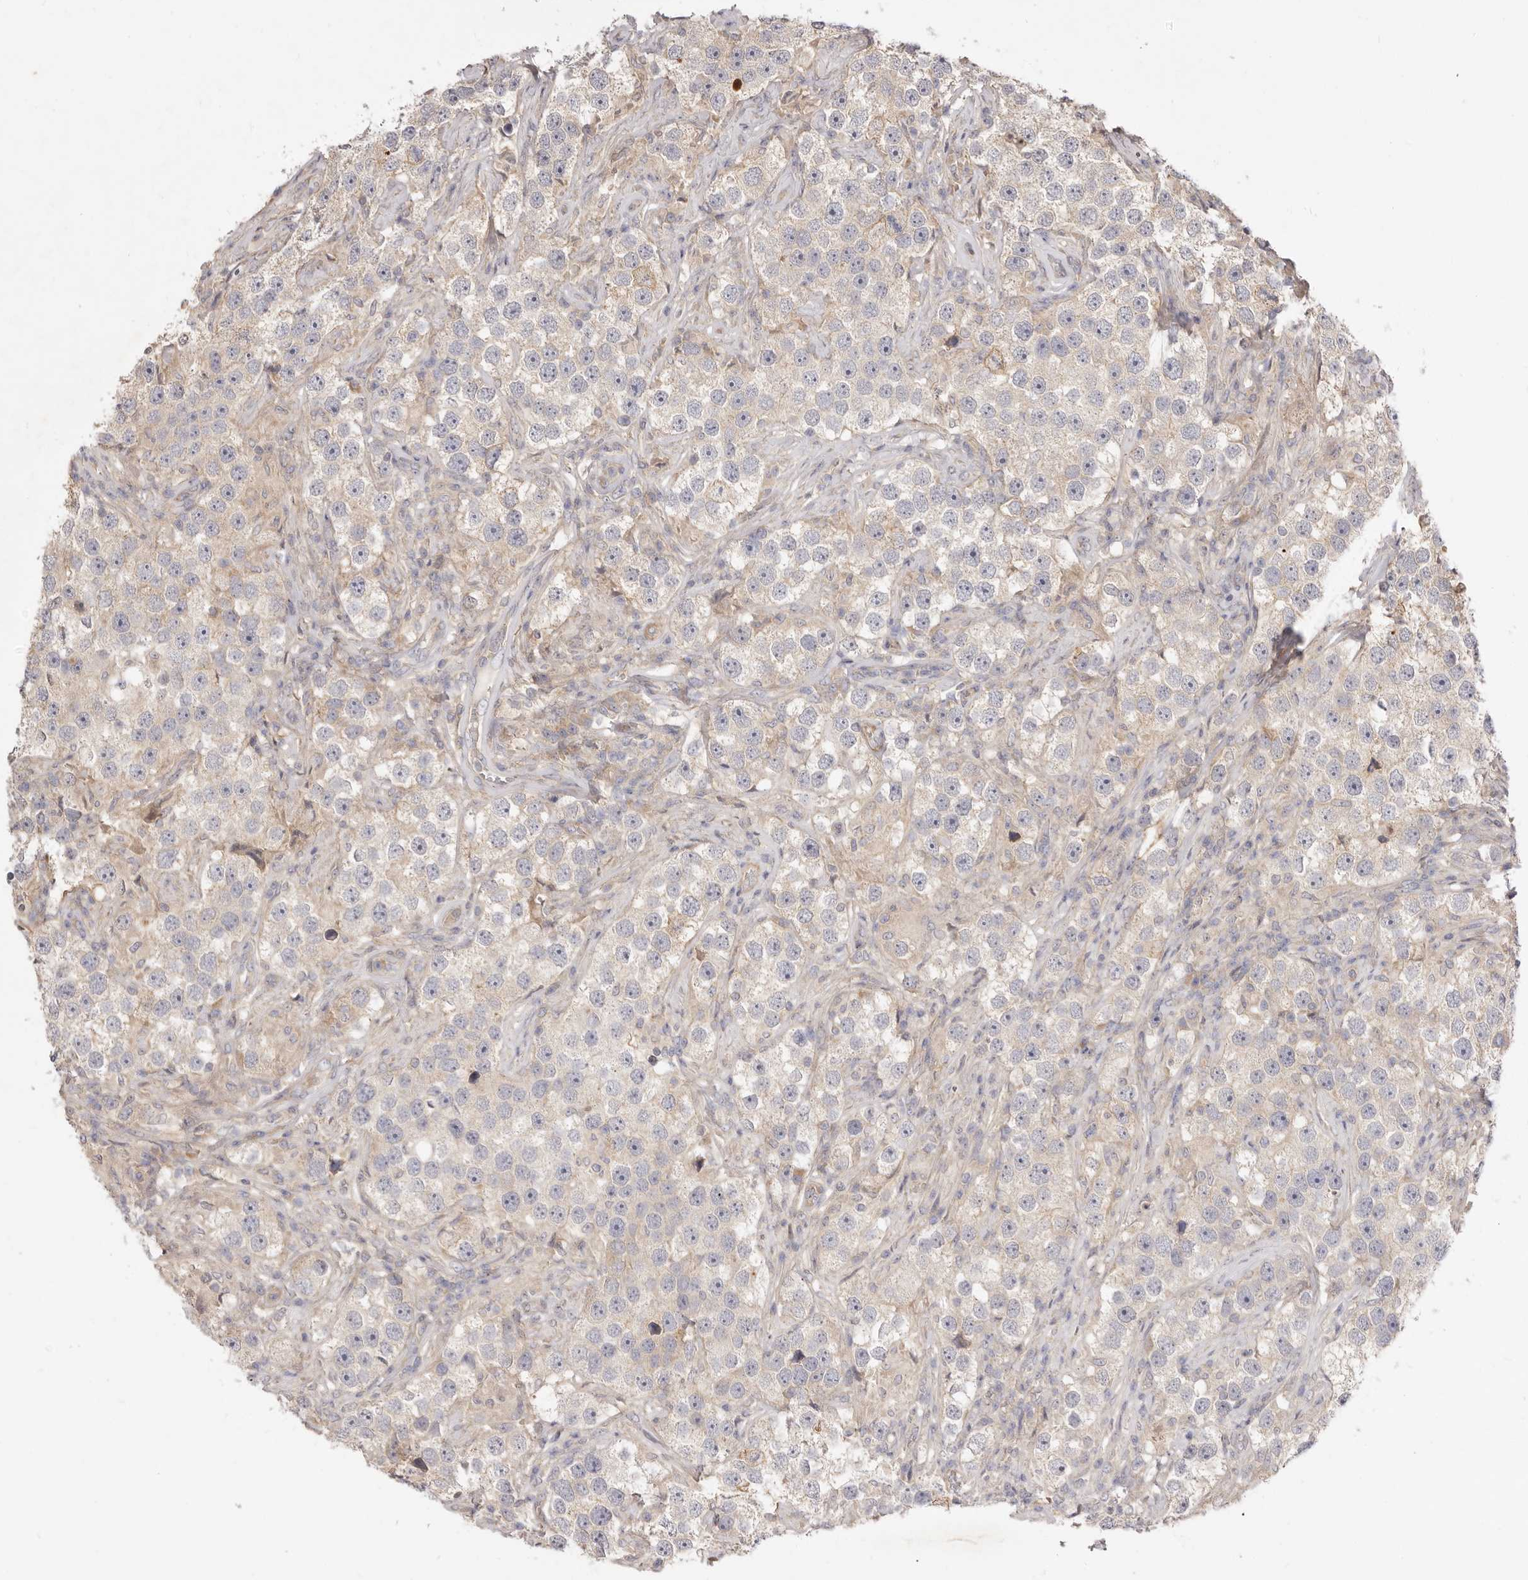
{"staining": {"intensity": "weak", "quantity": "<25%", "location": "cytoplasmic/membranous"}, "tissue": "testis cancer", "cell_type": "Tumor cells", "image_type": "cancer", "snomed": [{"axis": "morphology", "description": "Seminoma, NOS"}, {"axis": "topography", "description": "Testis"}], "caption": "Immunohistochemical staining of human testis seminoma exhibits no significant staining in tumor cells.", "gene": "ADAMTS9", "patient": {"sex": "male", "age": 49}}